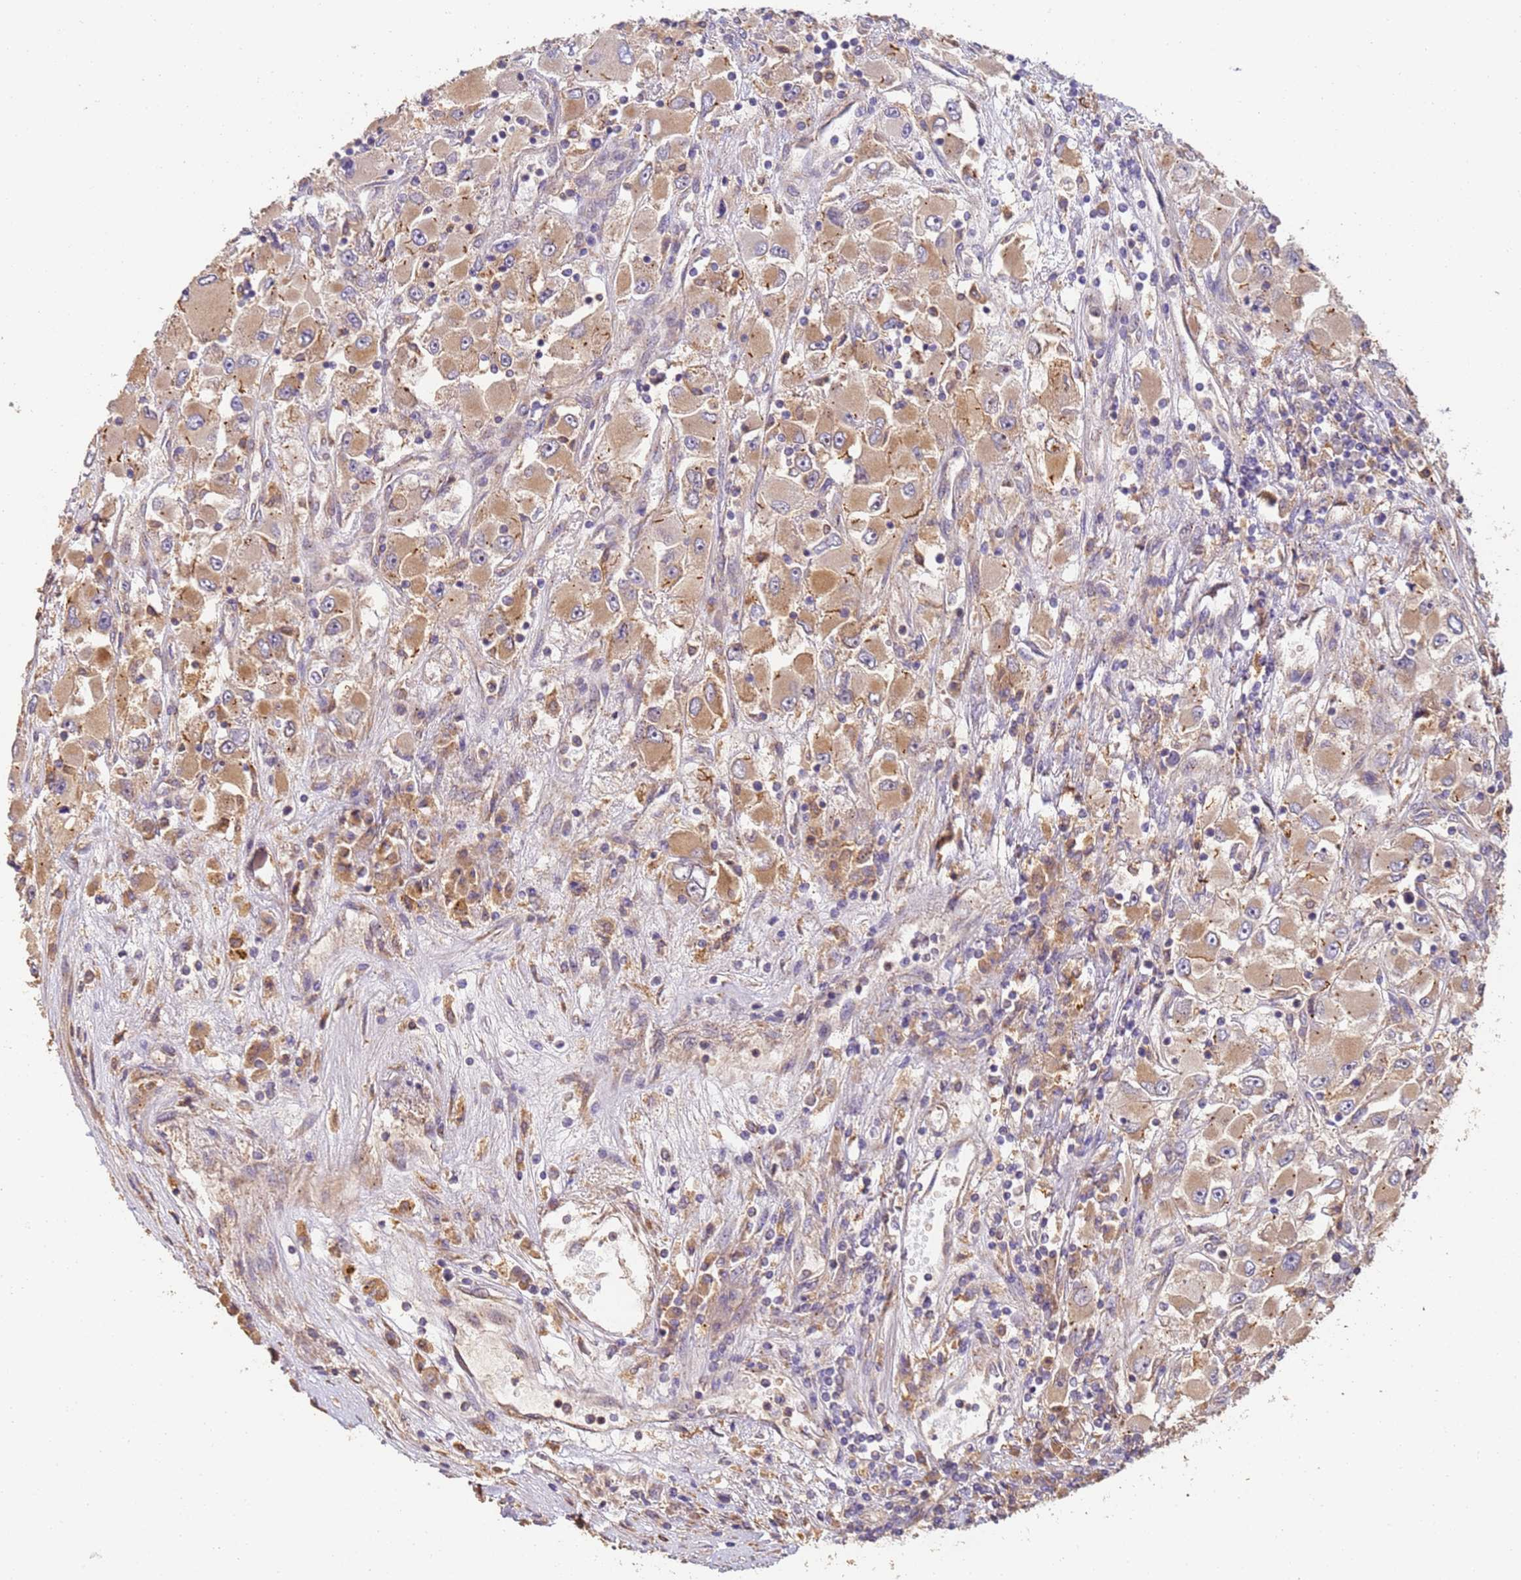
{"staining": {"intensity": "moderate", "quantity": ">75%", "location": "cytoplasmic/membranous"}, "tissue": "renal cancer", "cell_type": "Tumor cells", "image_type": "cancer", "snomed": [{"axis": "morphology", "description": "Adenocarcinoma, NOS"}, {"axis": "topography", "description": "Kidney"}], "caption": "Human renal cancer (adenocarcinoma) stained for a protein (brown) displays moderate cytoplasmic/membranous positive expression in about >75% of tumor cells.", "gene": "TIGAR", "patient": {"sex": "female", "age": 52}}